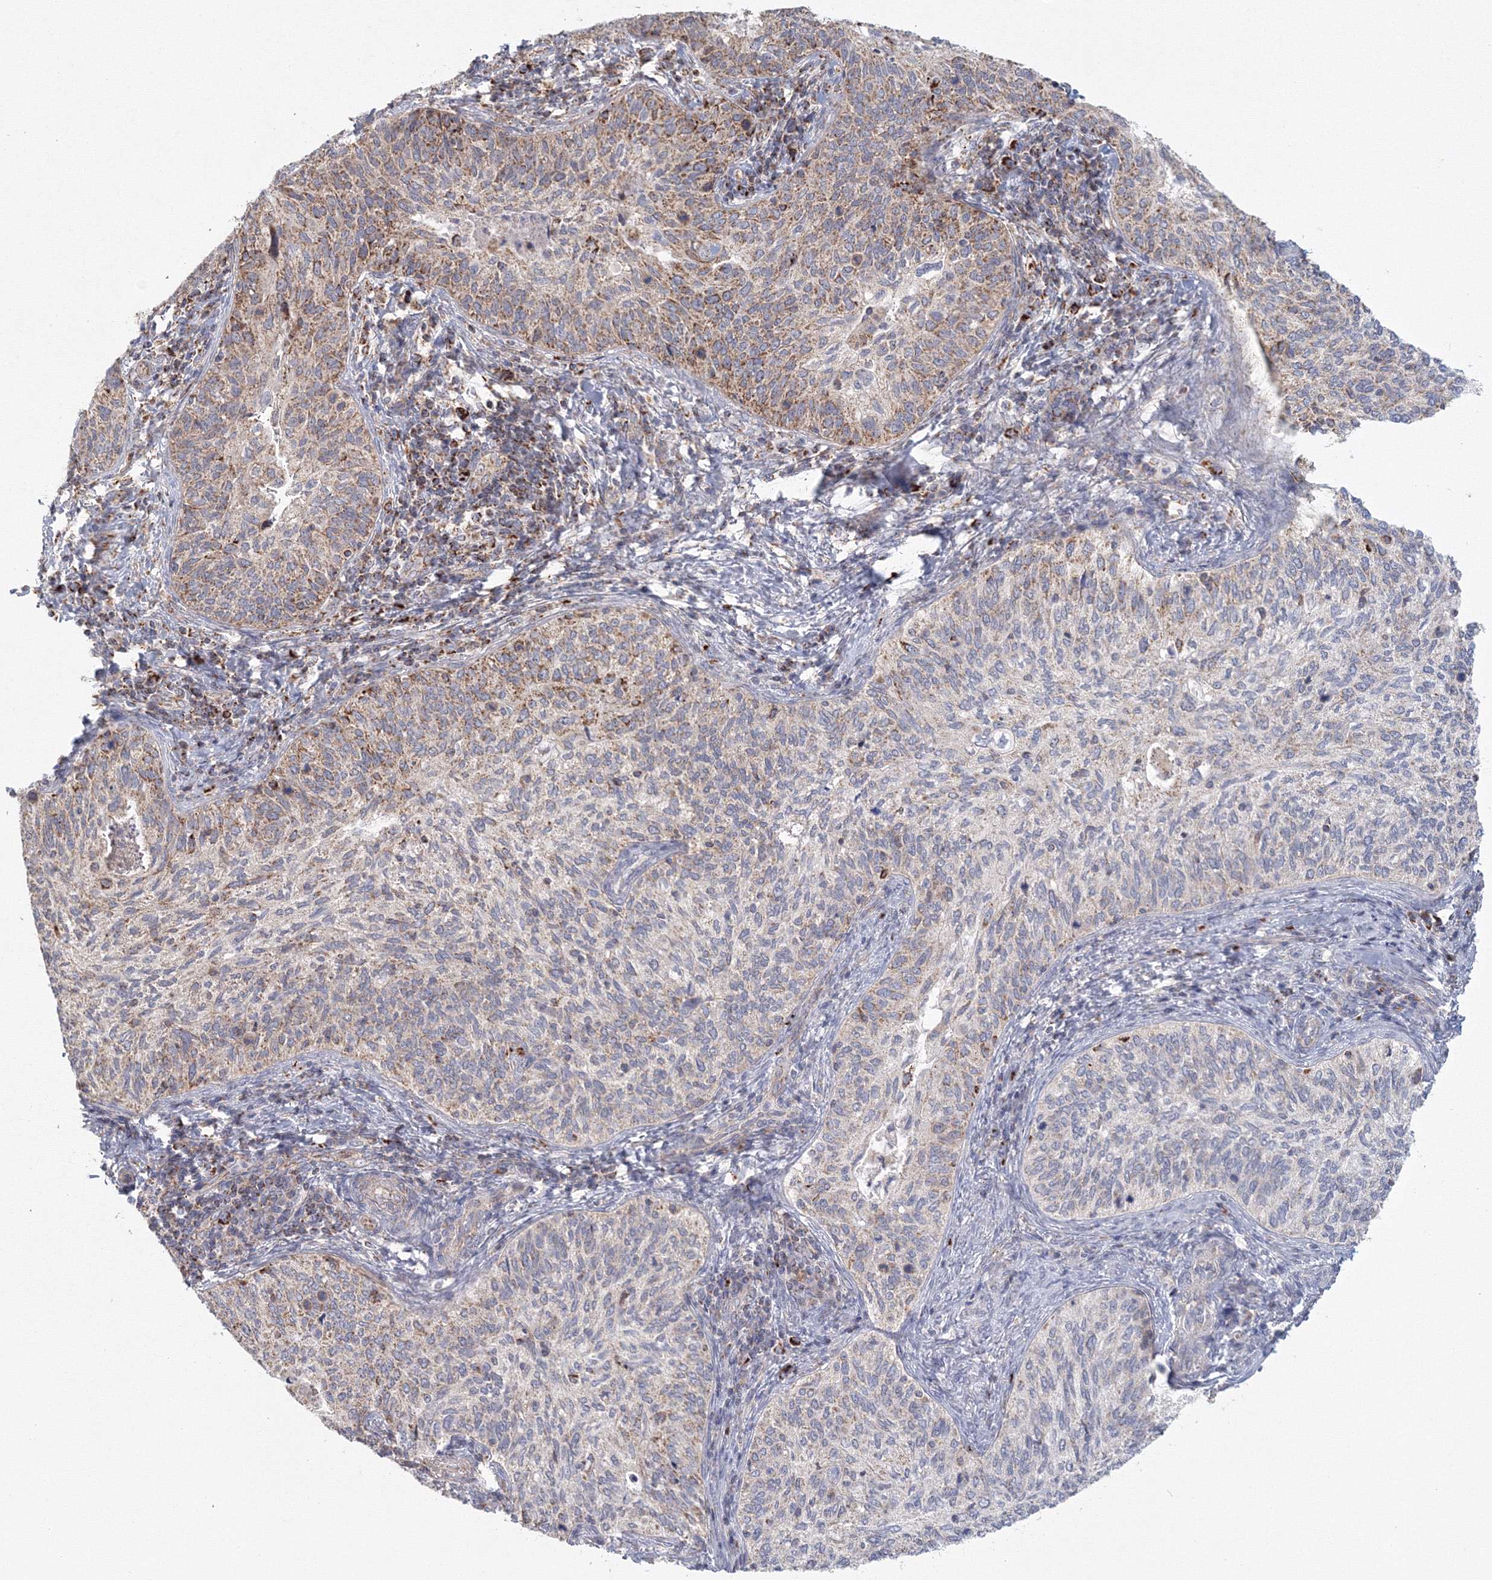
{"staining": {"intensity": "moderate", "quantity": "<25%", "location": "cytoplasmic/membranous"}, "tissue": "cervical cancer", "cell_type": "Tumor cells", "image_type": "cancer", "snomed": [{"axis": "morphology", "description": "Squamous cell carcinoma, NOS"}, {"axis": "topography", "description": "Cervix"}], "caption": "A low amount of moderate cytoplasmic/membranous expression is present in approximately <25% of tumor cells in cervical squamous cell carcinoma tissue.", "gene": "GRPEL1", "patient": {"sex": "female", "age": 30}}